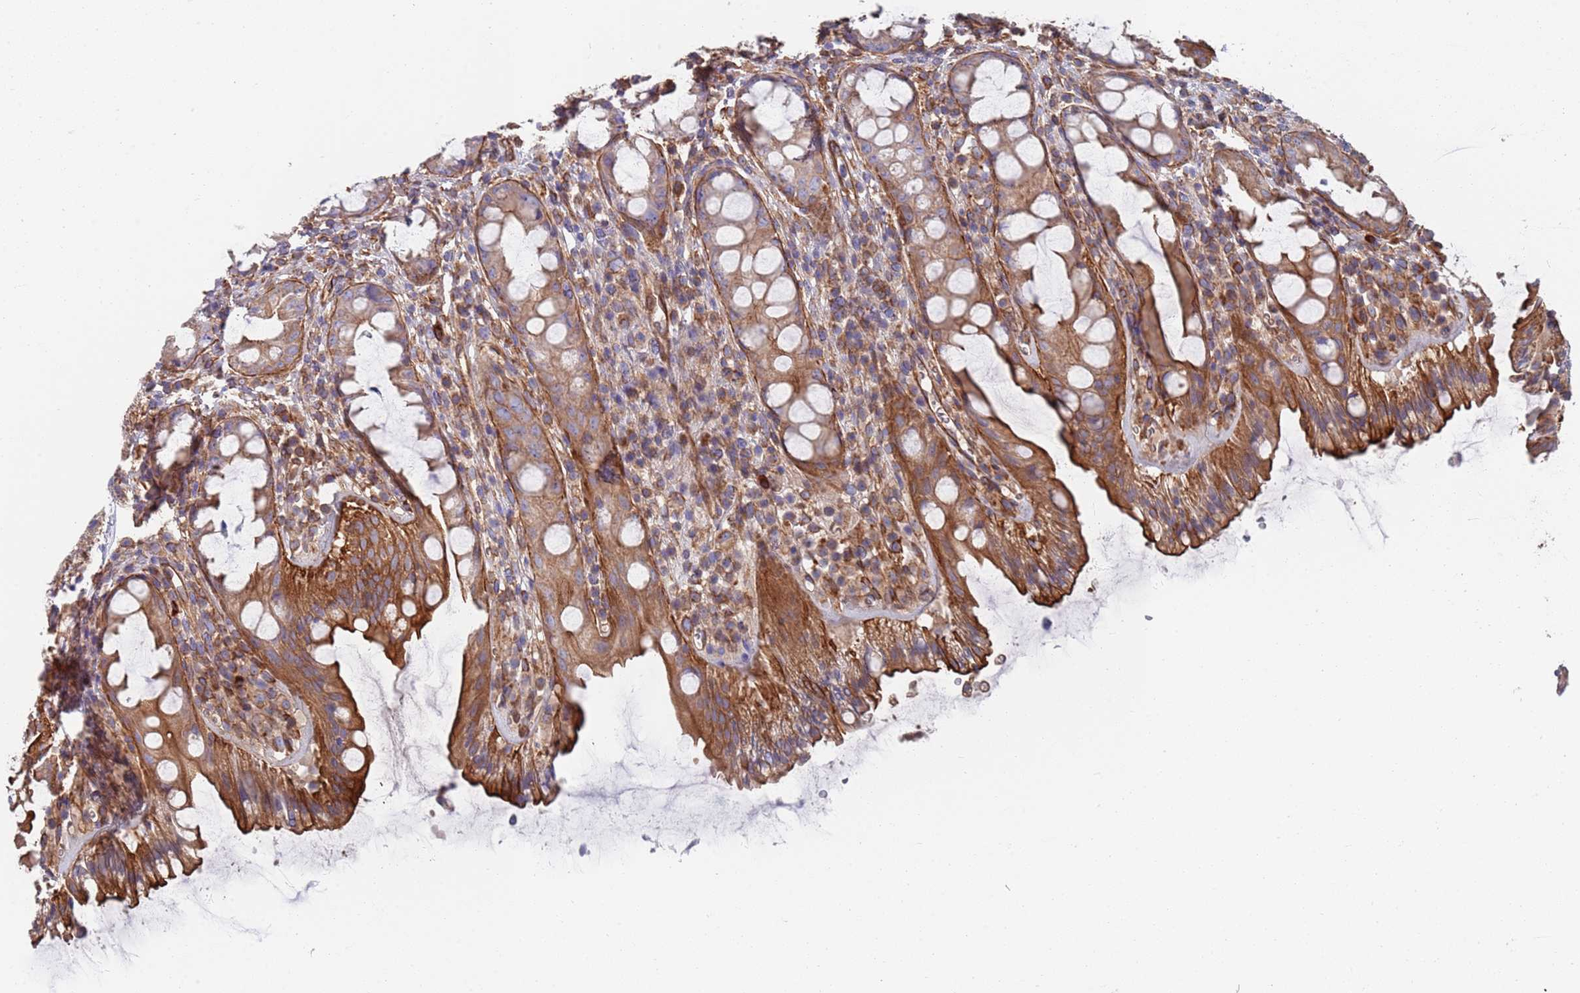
{"staining": {"intensity": "moderate", "quantity": ">75%", "location": "cytoplasmic/membranous"}, "tissue": "rectum", "cell_type": "Glandular cells", "image_type": "normal", "snomed": [{"axis": "morphology", "description": "Normal tissue, NOS"}, {"axis": "topography", "description": "Rectum"}], "caption": "A brown stain labels moderate cytoplasmic/membranous staining of a protein in glandular cells of normal human rectum.", "gene": "JAKMIP2", "patient": {"sex": "female", "age": 57}}